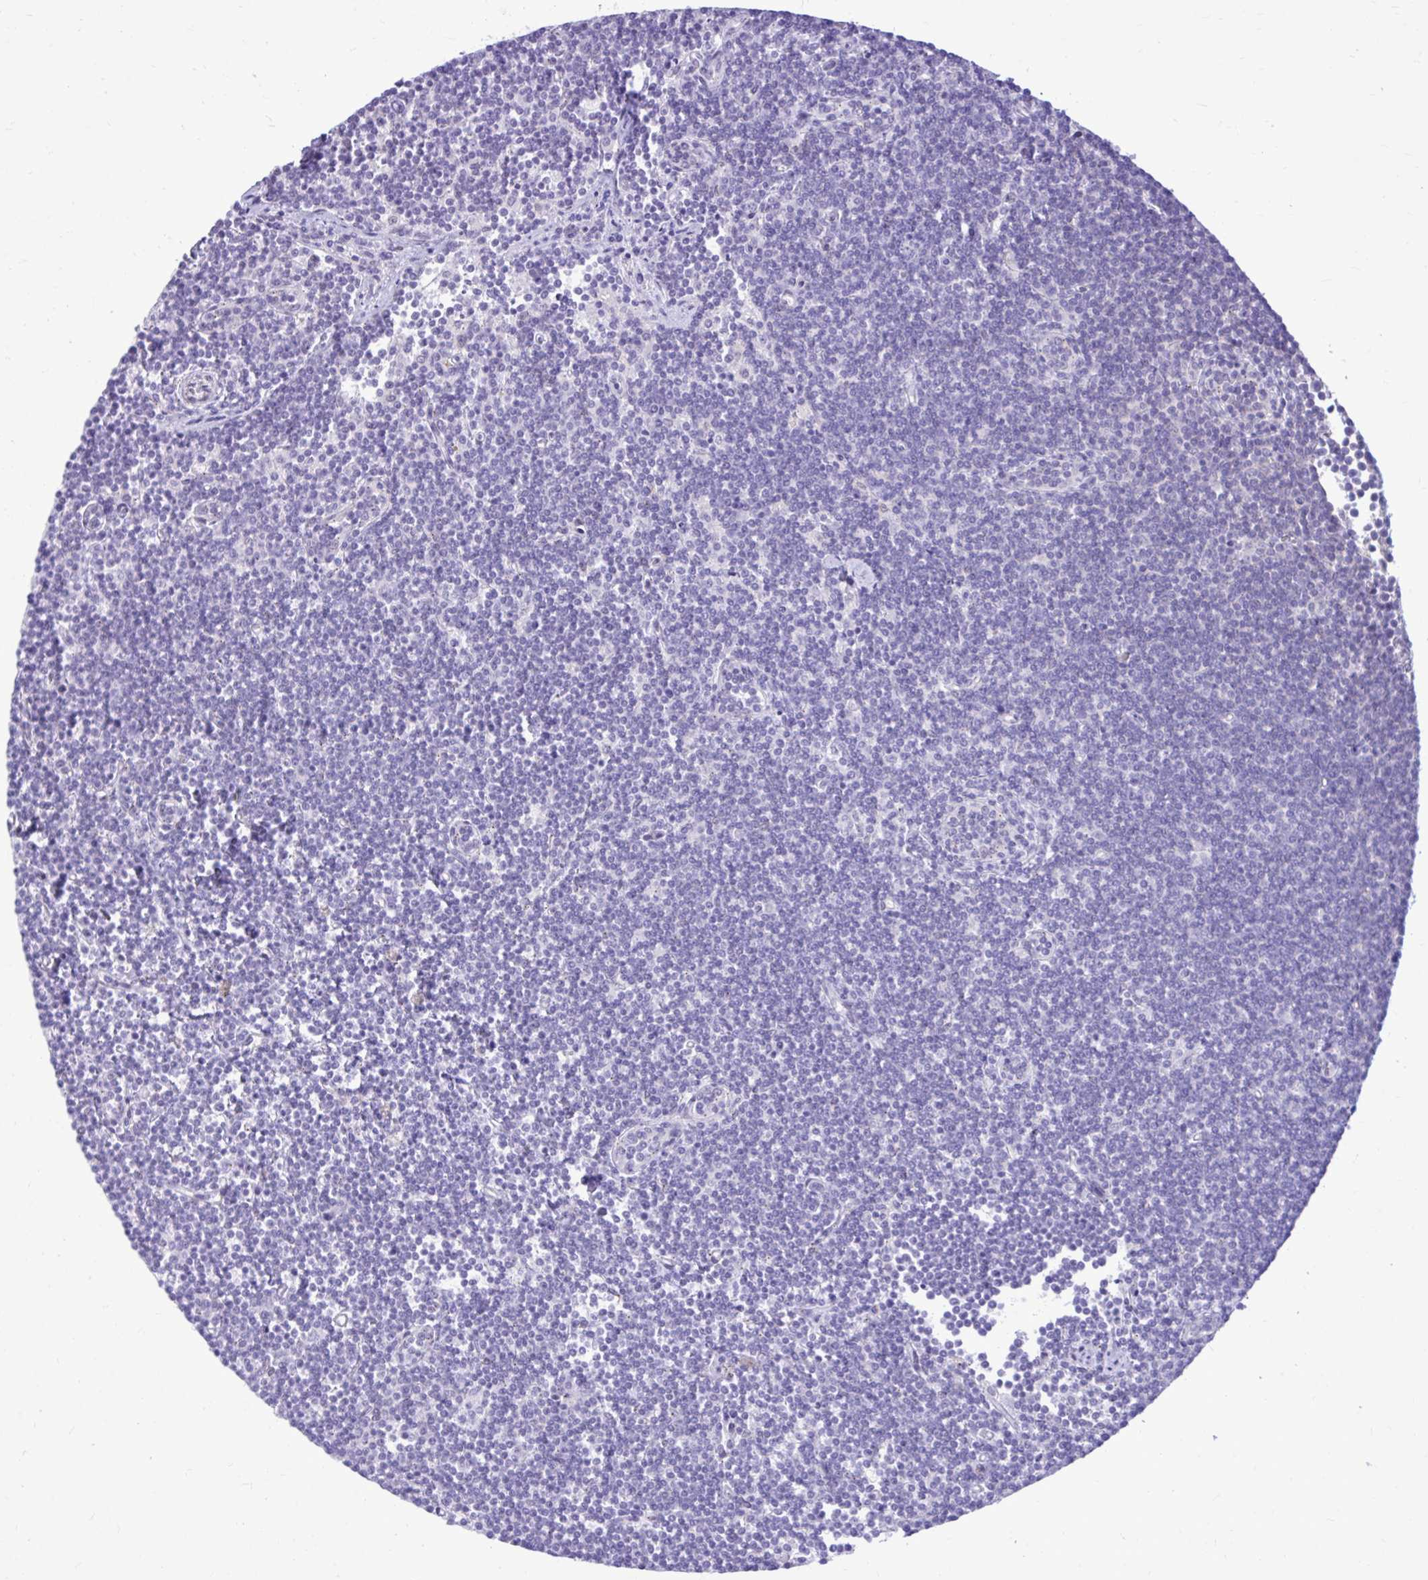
{"staining": {"intensity": "negative", "quantity": "none", "location": "none"}, "tissue": "lymphoma", "cell_type": "Tumor cells", "image_type": "cancer", "snomed": [{"axis": "morphology", "description": "Malignant lymphoma, non-Hodgkin's type, Low grade"}, {"axis": "topography", "description": "Lymph node"}], "caption": "The IHC photomicrograph has no significant expression in tumor cells of malignant lymphoma, non-Hodgkin's type (low-grade) tissue. The staining was performed using DAB to visualize the protein expression in brown, while the nuclei were stained in blue with hematoxylin (Magnification: 20x).", "gene": "CEACAM18", "patient": {"sex": "female", "age": 73}}